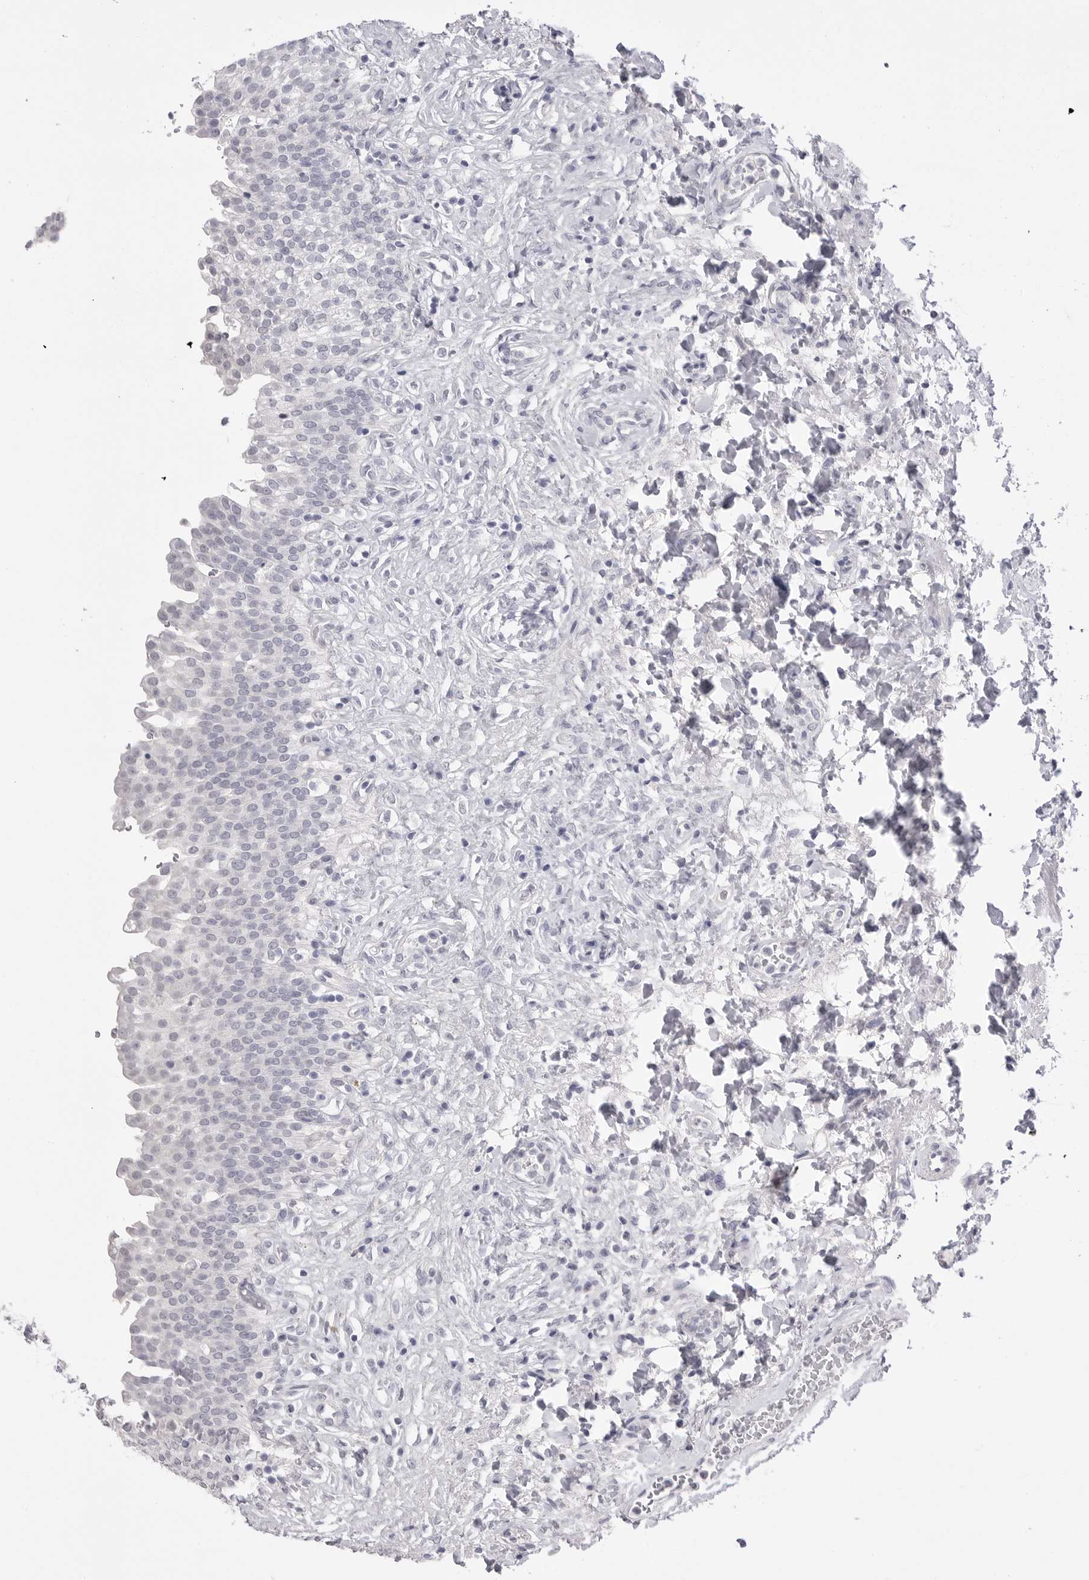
{"staining": {"intensity": "negative", "quantity": "none", "location": "none"}, "tissue": "urinary bladder", "cell_type": "Urothelial cells", "image_type": "normal", "snomed": [{"axis": "morphology", "description": "Urothelial carcinoma, High grade"}, {"axis": "topography", "description": "Urinary bladder"}], "caption": "IHC histopathology image of unremarkable urinary bladder stained for a protein (brown), which demonstrates no positivity in urothelial cells.", "gene": "CPB1", "patient": {"sex": "male", "age": 46}}